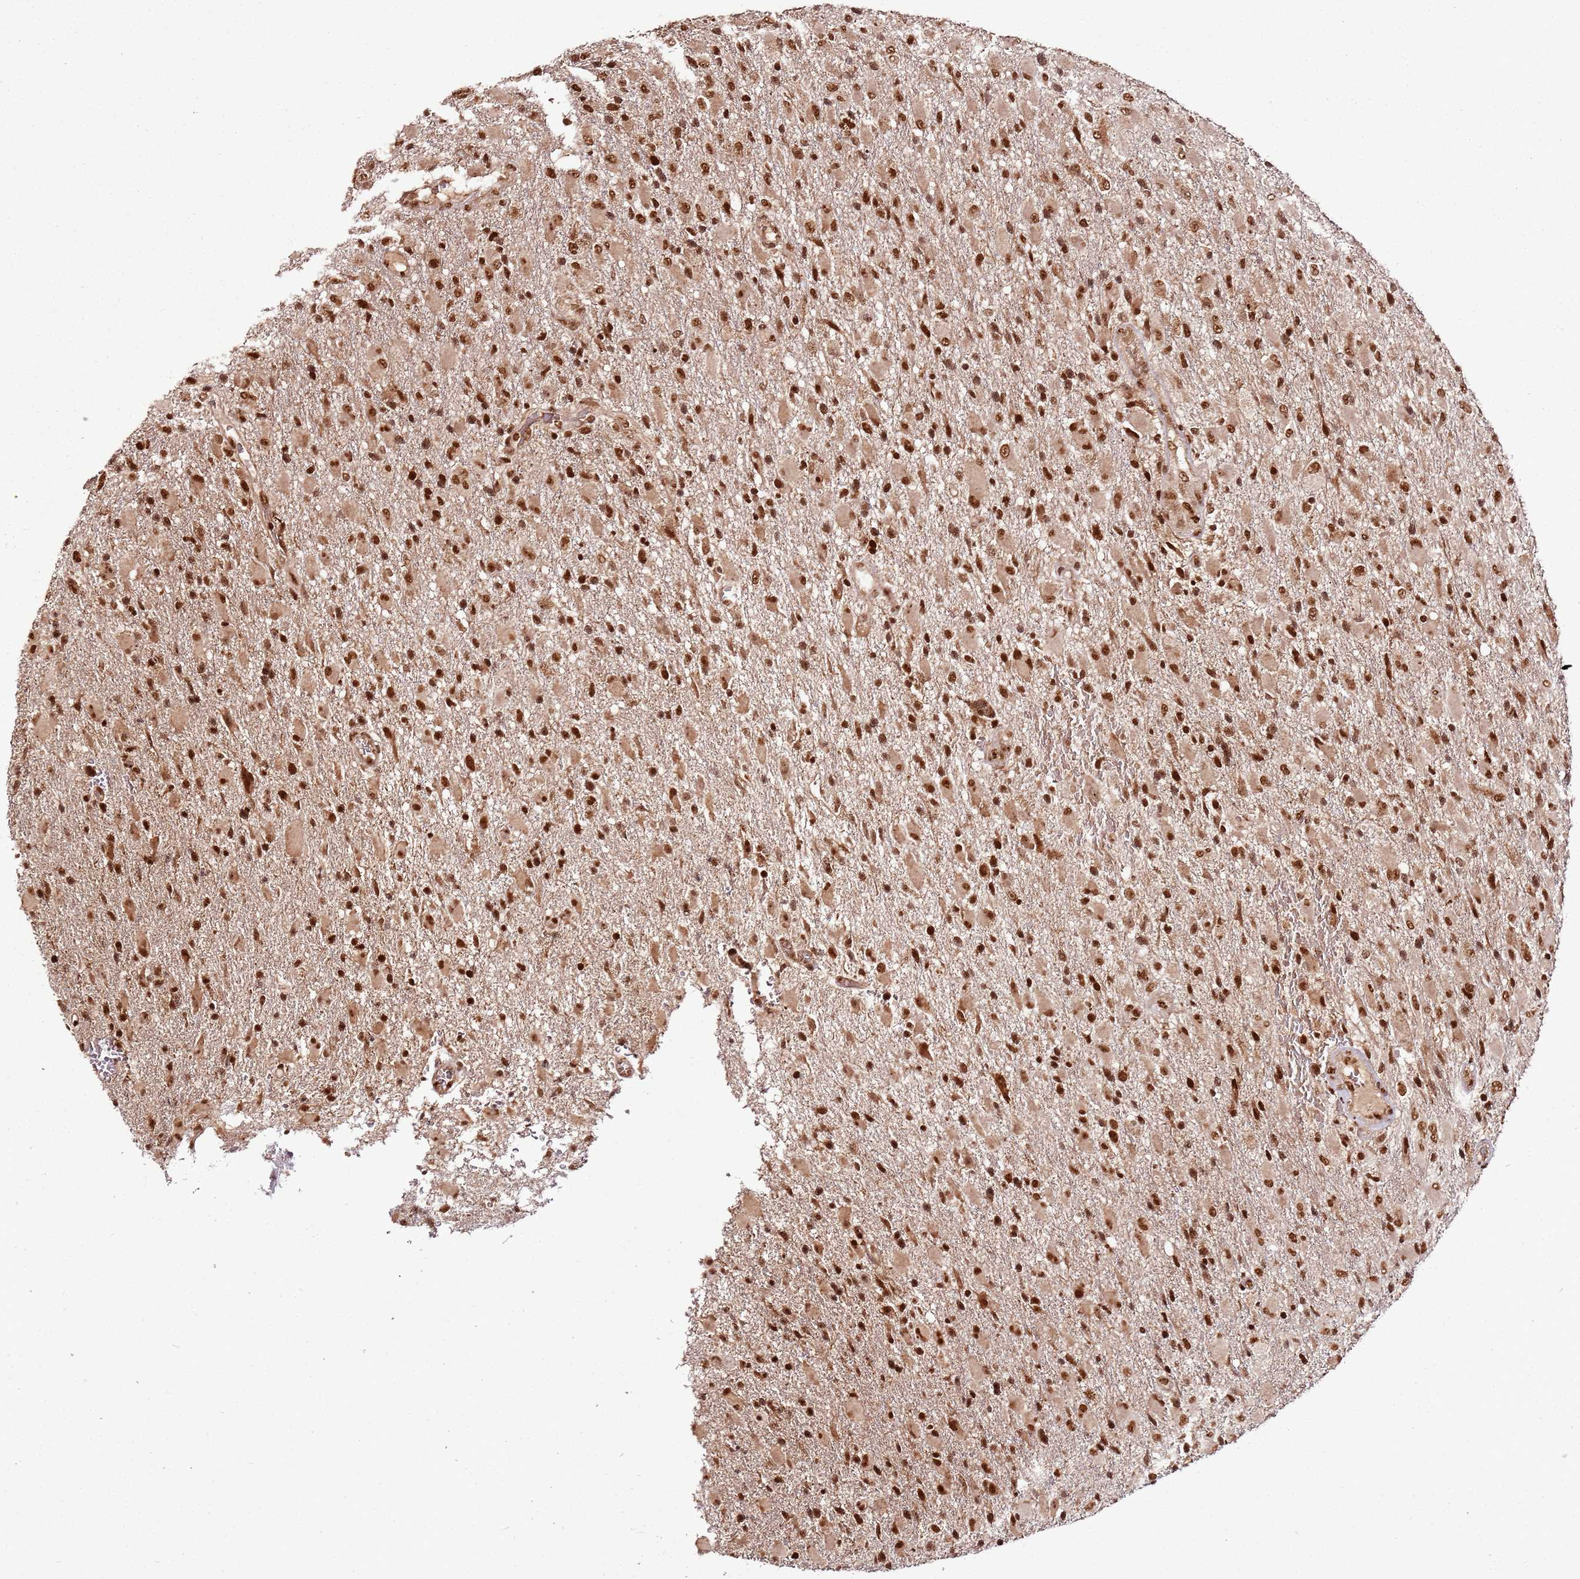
{"staining": {"intensity": "strong", "quantity": ">75%", "location": "nuclear"}, "tissue": "glioma", "cell_type": "Tumor cells", "image_type": "cancer", "snomed": [{"axis": "morphology", "description": "Glioma, malignant, Low grade"}, {"axis": "topography", "description": "Brain"}], "caption": "Malignant low-grade glioma stained with a brown dye exhibits strong nuclear positive expression in about >75% of tumor cells.", "gene": "XRN2", "patient": {"sex": "male", "age": 65}}